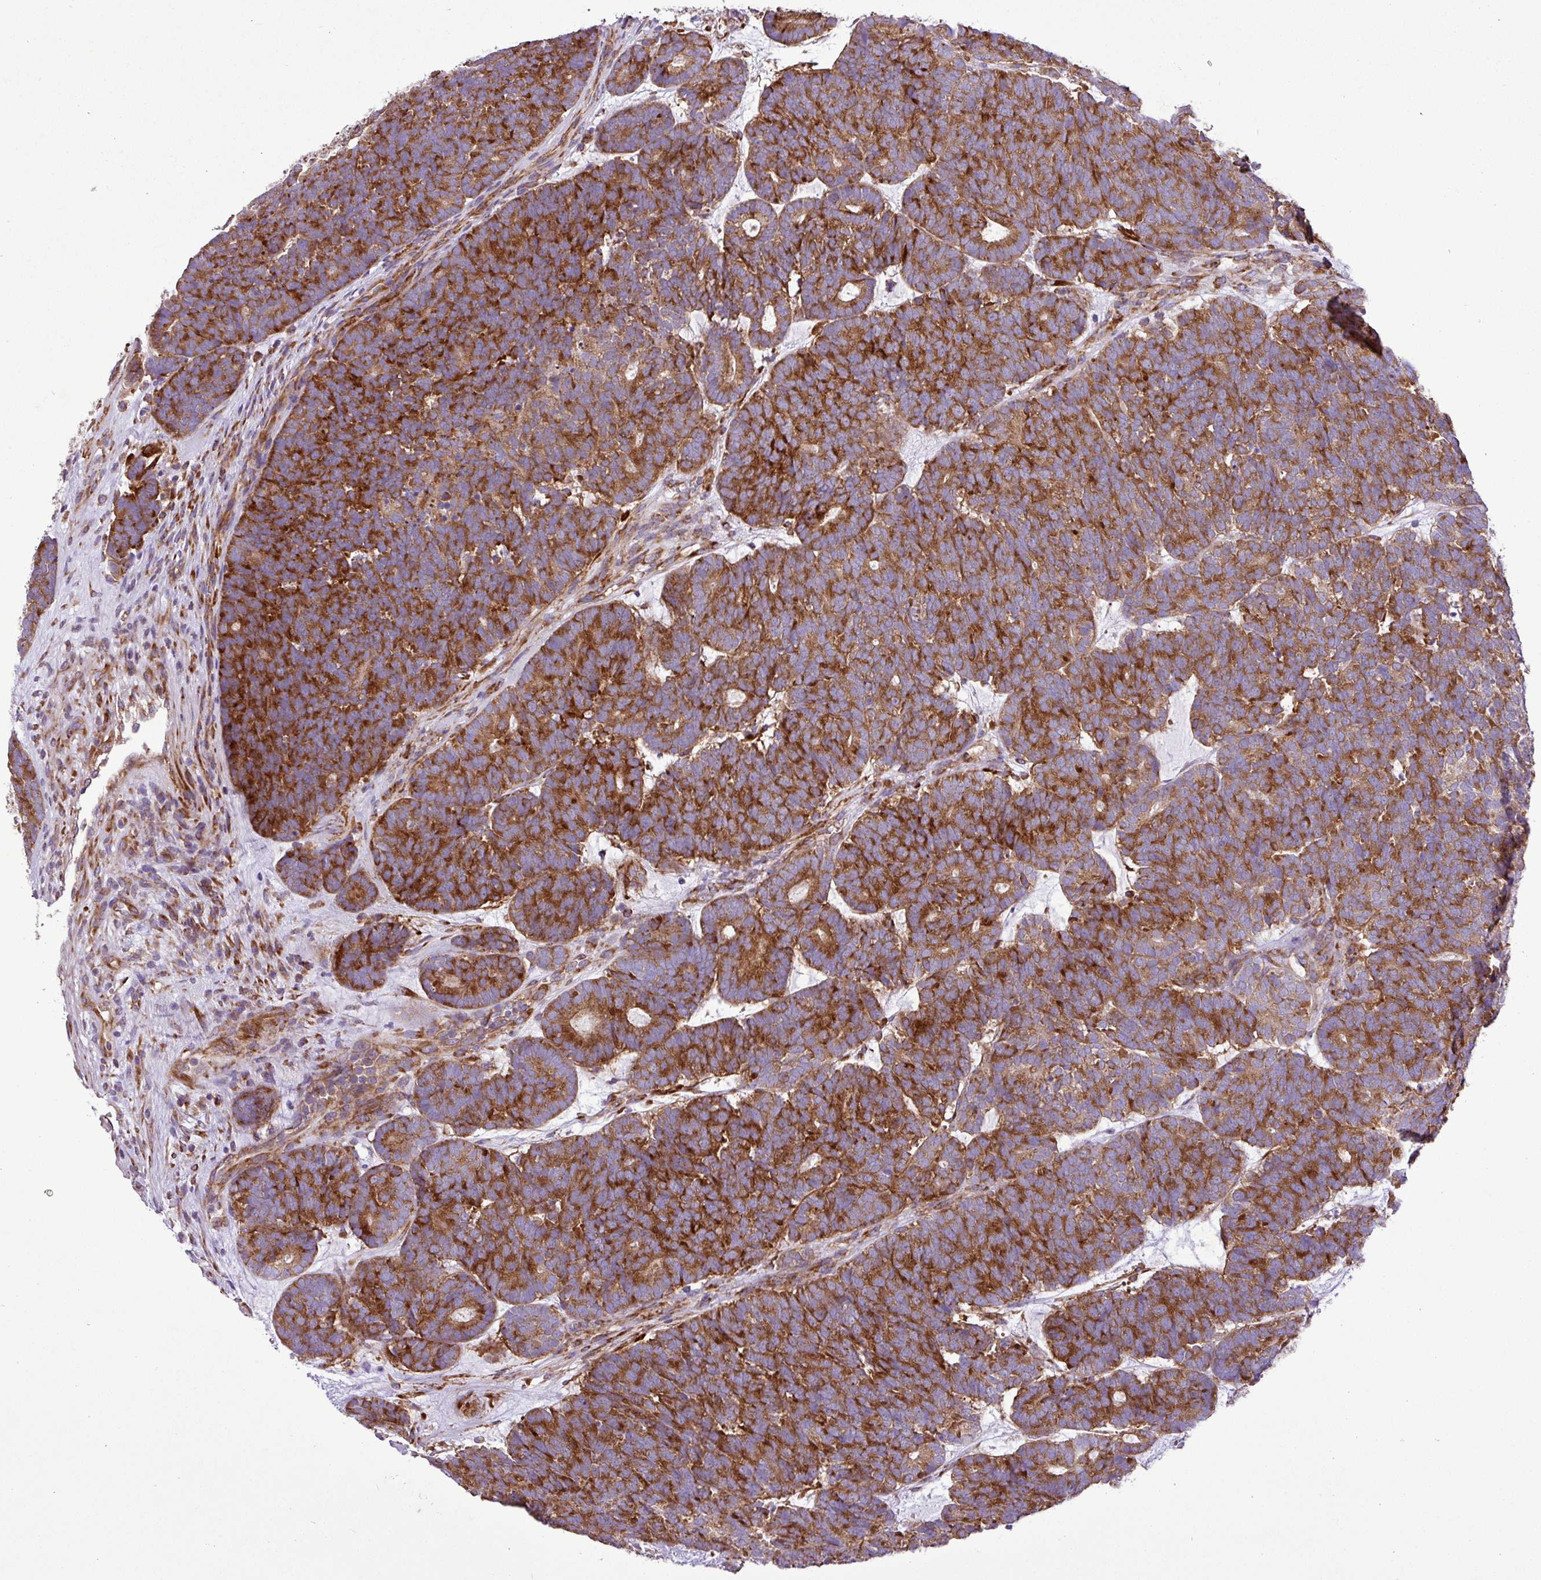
{"staining": {"intensity": "strong", "quantity": ">75%", "location": "cytoplasmic/membranous"}, "tissue": "head and neck cancer", "cell_type": "Tumor cells", "image_type": "cancer", "snomed": [{"axis": "morphology", "description": "Adenocarcinoma, NOS"}, {"axis": "topography", "description": "Head-Neck"}], "caption": "About >75% of tumor cells in head and neck cancer (adenocarcinoma) demonstrate strong cytoplasmic/membranous protein positivity as visualized by brown immunohistochemical staining.", "gene": "RPL13", "patient": {"sex": "female", "age": 81}}